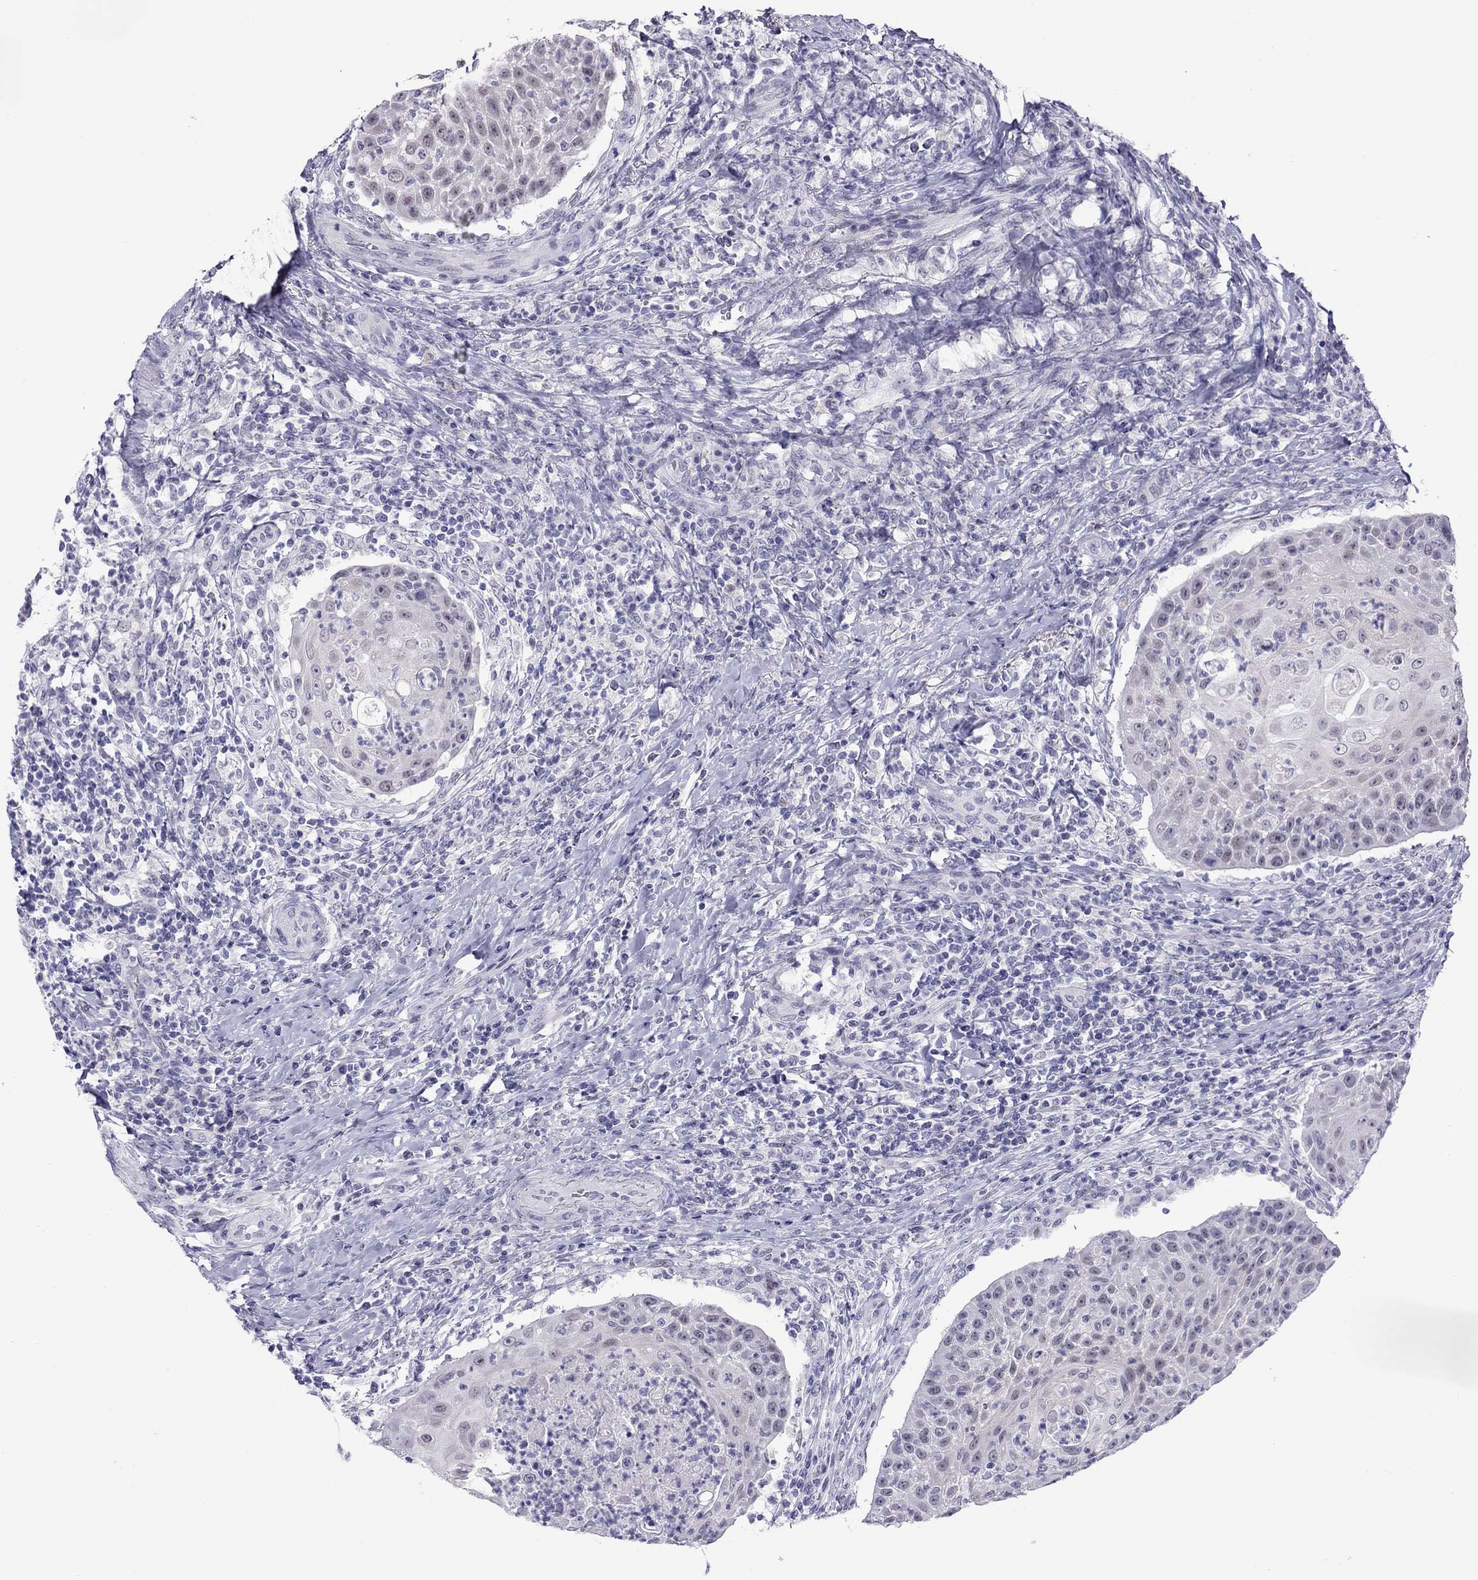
{"staining": {"intensity": "negative", "quantity": "none", "location": "none"}, "tissue": "head and neck cancer", "cell_type": "Tumor cells", "image_type": "cancer", "snomed": [{"axis": "morphology", "description": "Squamous cell carcinoma, NOS"}, {"axis": "topography", "description": "Head-Neck"}], "caption": "This image is of head and neck cancer stained with immunohistochemistry to label a protein in brown with the nuclei are counter-stained blue. There is no positivity in tumor cells. (DAB (3,3'-diaminobenzidine) immunohistochemistry (IHC) visualized using brightfield microscopy, high magnification).", "gene": "CHRNB3", "patient": {"sex": "male", "age": 69}}